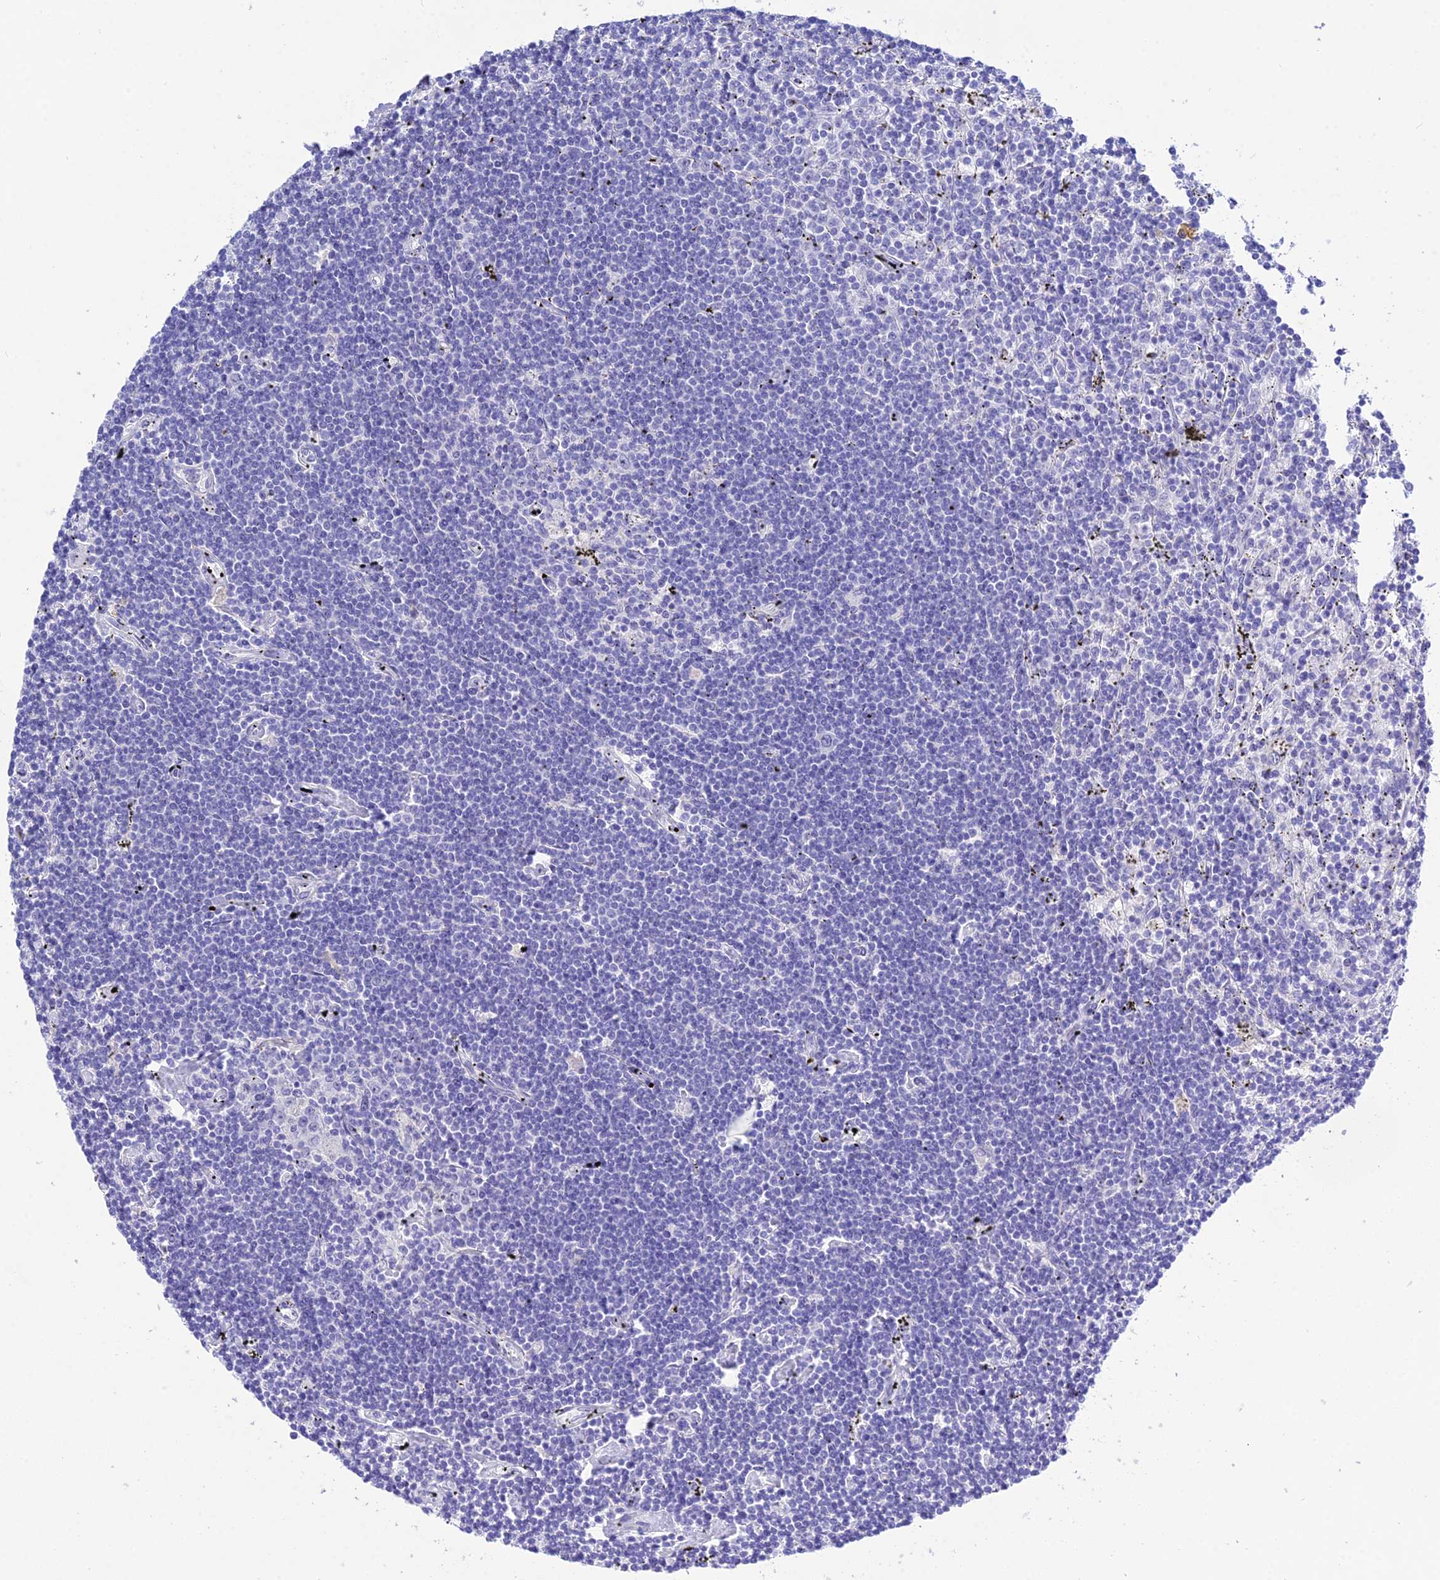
{"staining": {"intensity": "negative", "quantity": "none", "location": "none"}, "tissue": "lymphoma", "cell_type": "Tumor cells", "image_type": "cancer", "snomed": [{"axis": "morphology", "description": "Malignant lymphoma, non-Hodgkin's type, Low grade"}, {"axis": "topography", "description": "Spleen"}], "caption": "This is a micrograph of IHC staining of malignant lymphoma, non-Hodgkin's type (low-grade), which shows no positivity in tumor cells. The staining is performed using DAB (3,3'-diaminobenzidine) brown chromogen with nuclei counter-stained in using hematoxylin.", "gene": "DEFB107A", "patient": {"sex": "male", "age": 76}}